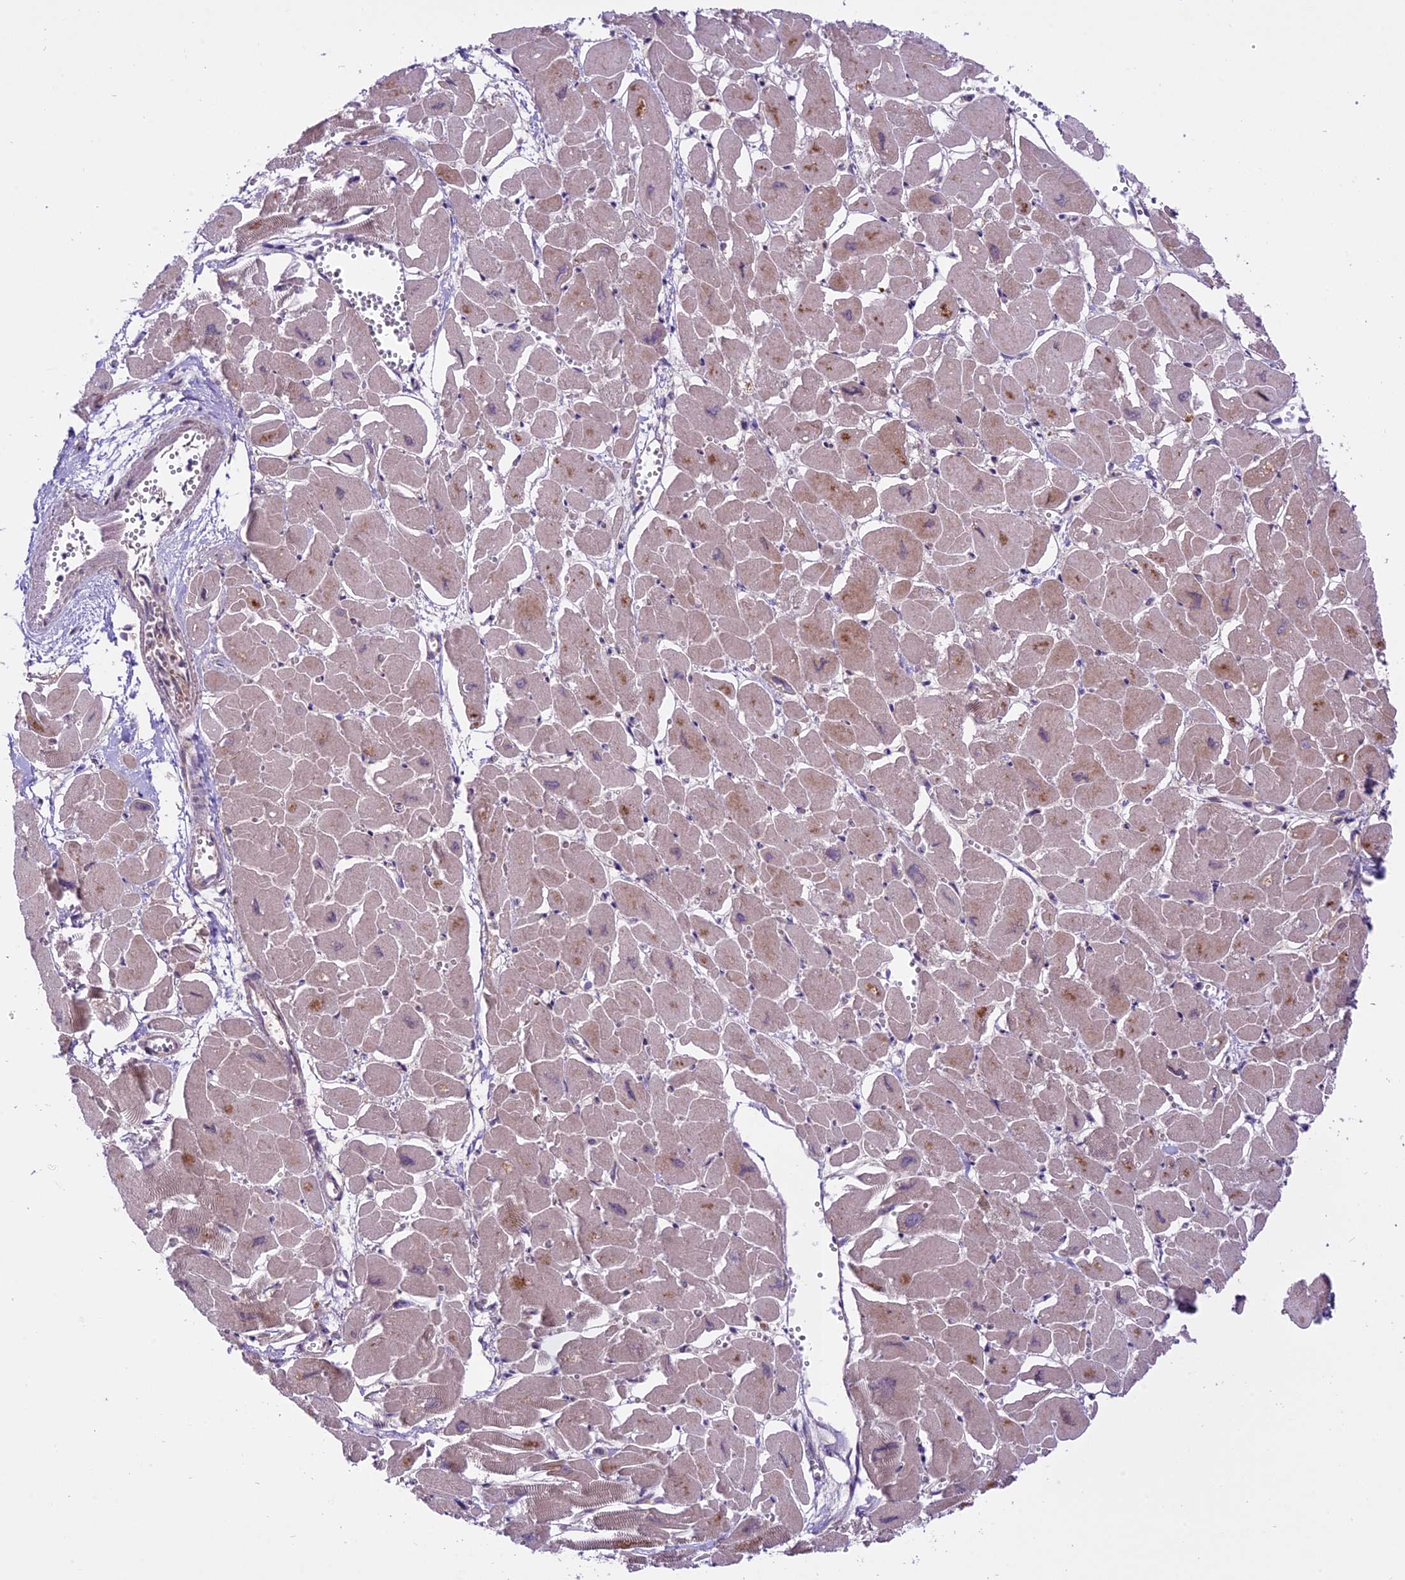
{"staining": {"intensity": "weak", "quantity": "25%-75%", "location": "cytoplasmic/membranous"}, "tissue": "heart muscle", "cell_type": "Cardiomyocytes", "image_type": "normal", "snomed": [{"axis": "morphology", "description": "Normal tissue, NOS"}, {"axis": "topography", "description": "Heart"}], "caption": "IHC histopathology image of benign heart muscle: heart muscle stained using immunohistochemistry (IHC) displays low levels of weak protein expression localized specifically in the cytoplasmic/membranous of cardiomyocytes, appearing as a cytoplasmic/membranous brown color.", "gene": "SPRED1", "patient": {"sex": "male", "age": 54}}